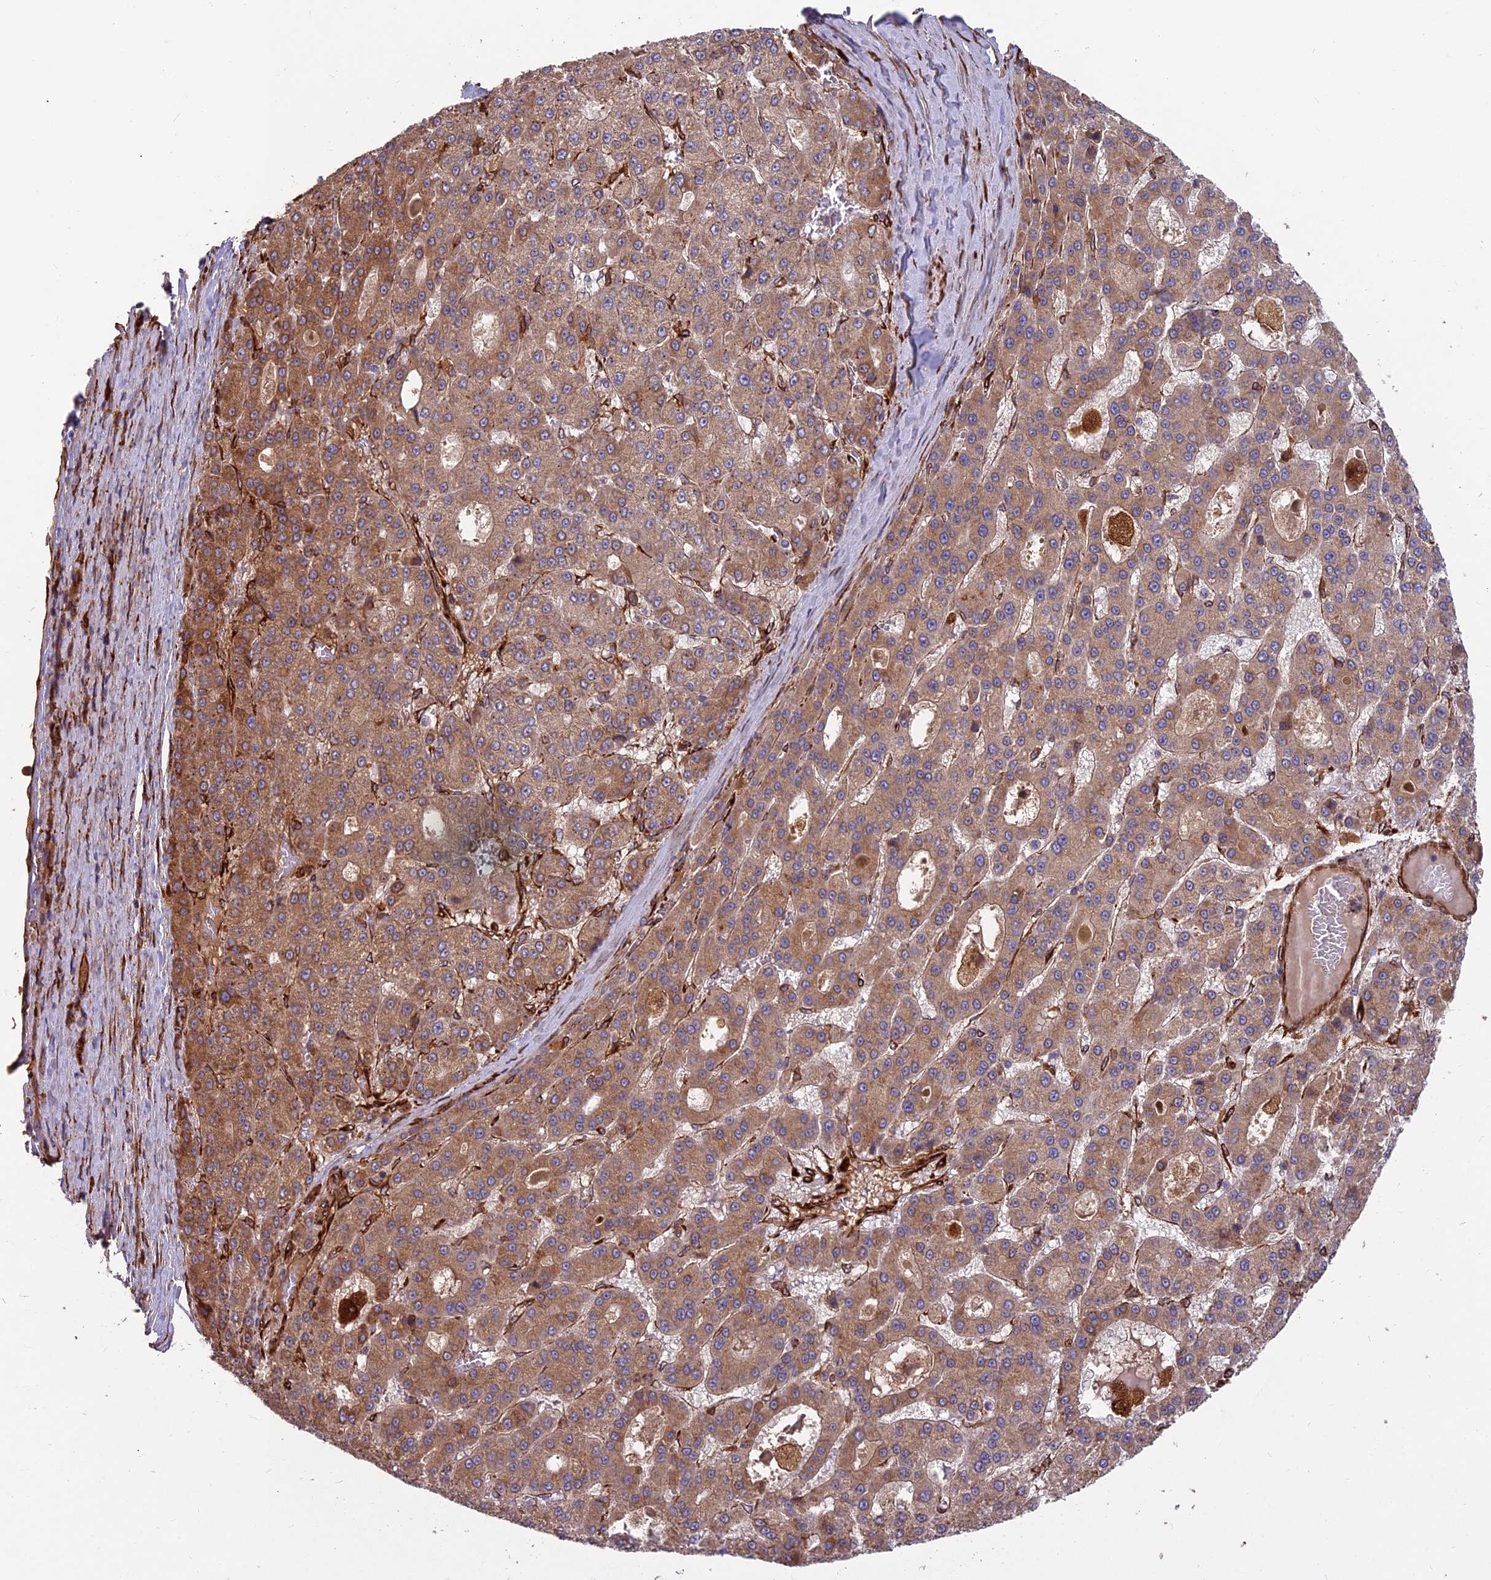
{"staining": {"intensity": "moderate", "quantity": ">75%", "location": "cytoplasmic/membranous"}, "tissue": "liver cancer", "cell_type": "Tumor cells", "image_type": "cancer", "snomed": [{"axis": "morphology", "description": "Carcinoma, Hepatocellular, NOS"}, {"axis": "topography", "description": "Liver"}], "caption": "Immunohistochemical staining of liver cancer (hepatocellular carcinoma) demonstrates medium levels of moderate cytoplasmic/membranous expression in about >75% of tumor cells.", "gene": "NDUFAF7", "patient": {"sex": "male", "age": 70}}